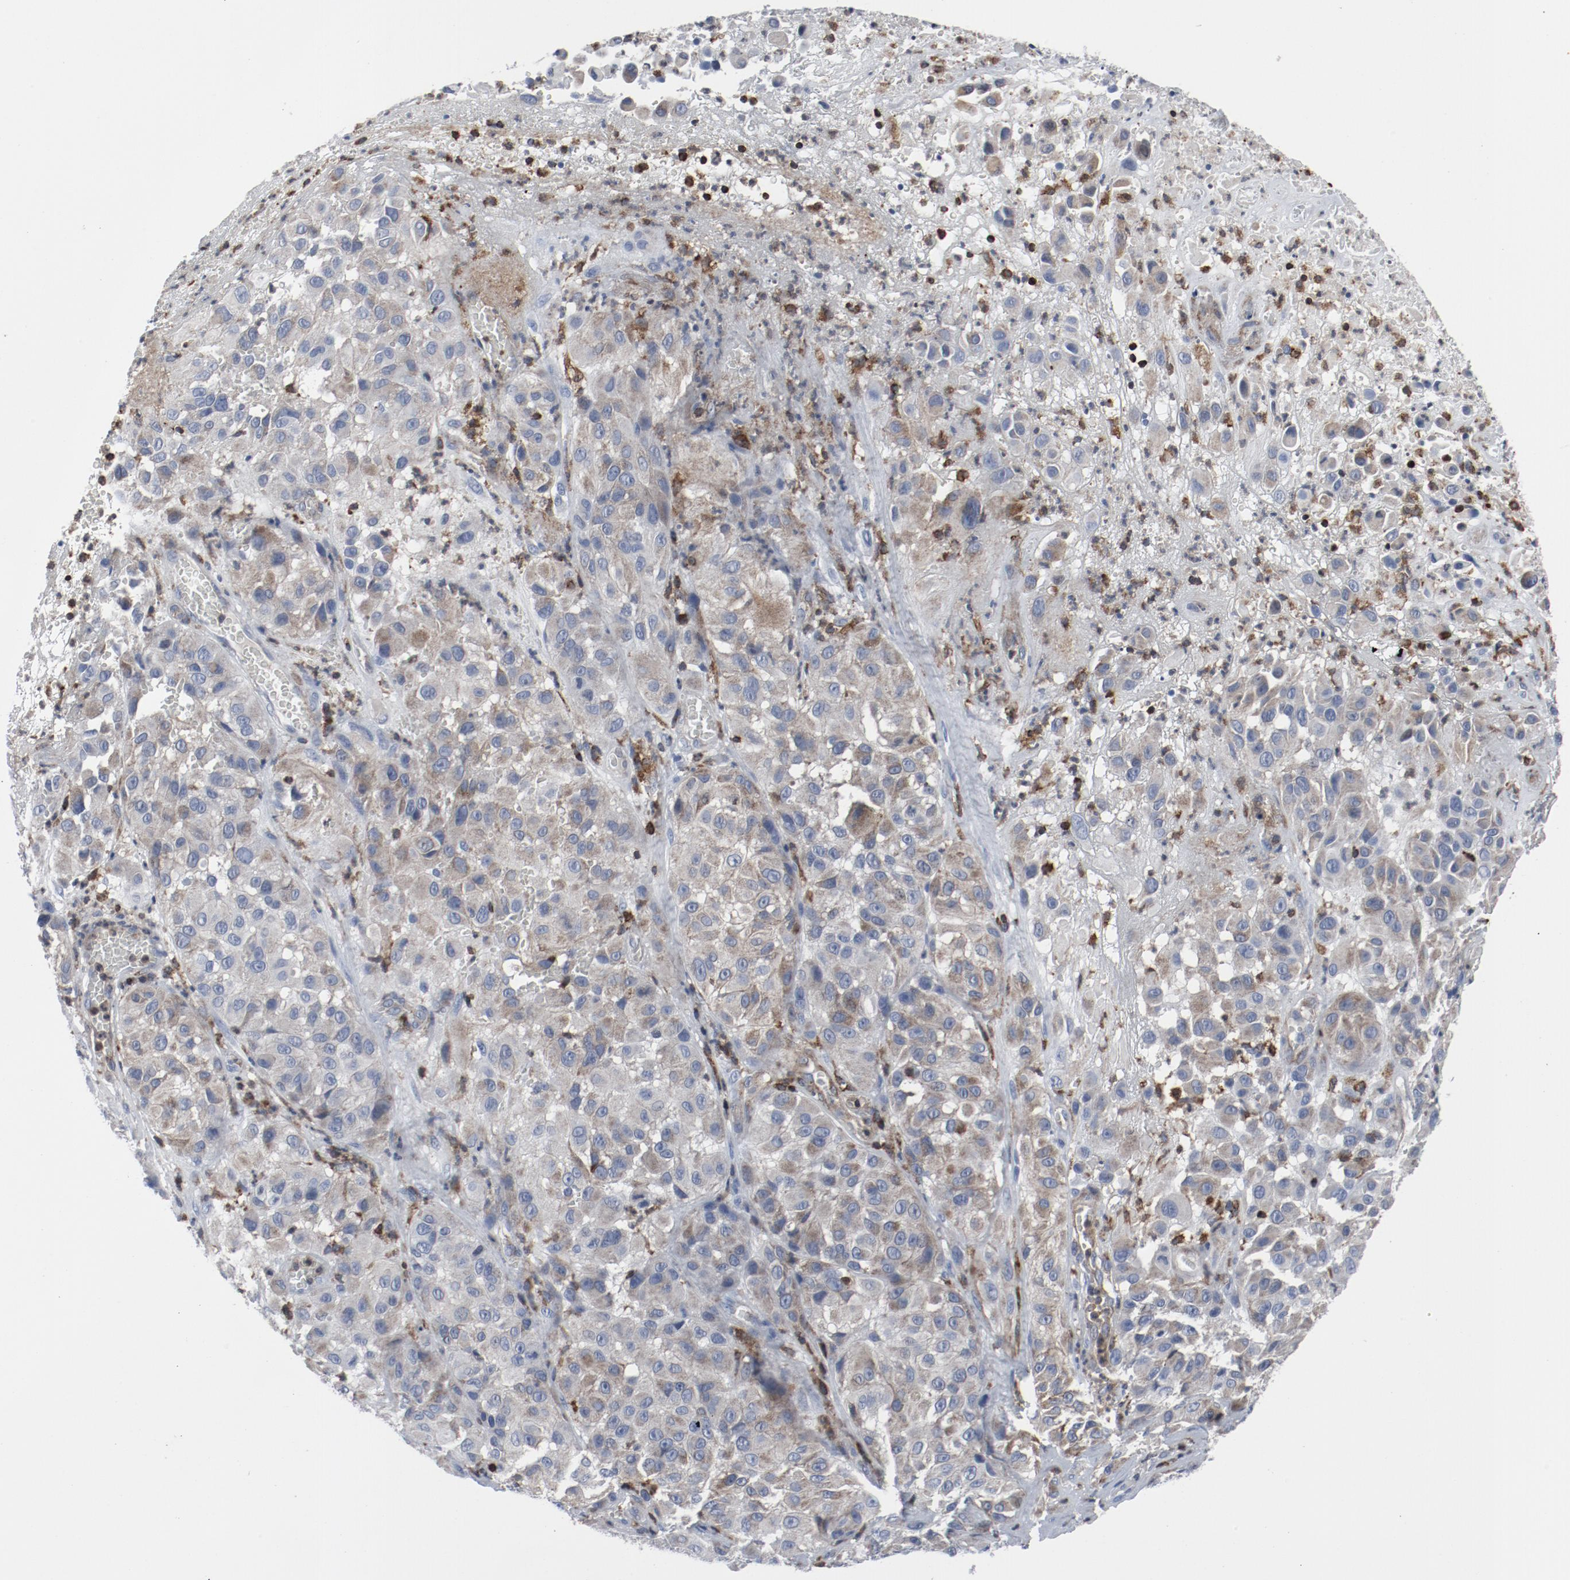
{"staining": {"intensity": "weak", "quantity": ">75%", "location": "cytoplasmic/membranous"}, "tissue": "melanoma", "cell_type": "Tumor cells", "image_type": "cancer", "snomed": [{"axis": "morphology", "description": "Malignant melanoma, NOS"}, {"axis": "topography", "description": "Skin"}], "caption": "Melanoma stained with a protein marker reveals weak staining in tumor cells.", "gene": "LCP2", "patient": {"sex": "female", "age": 21}}